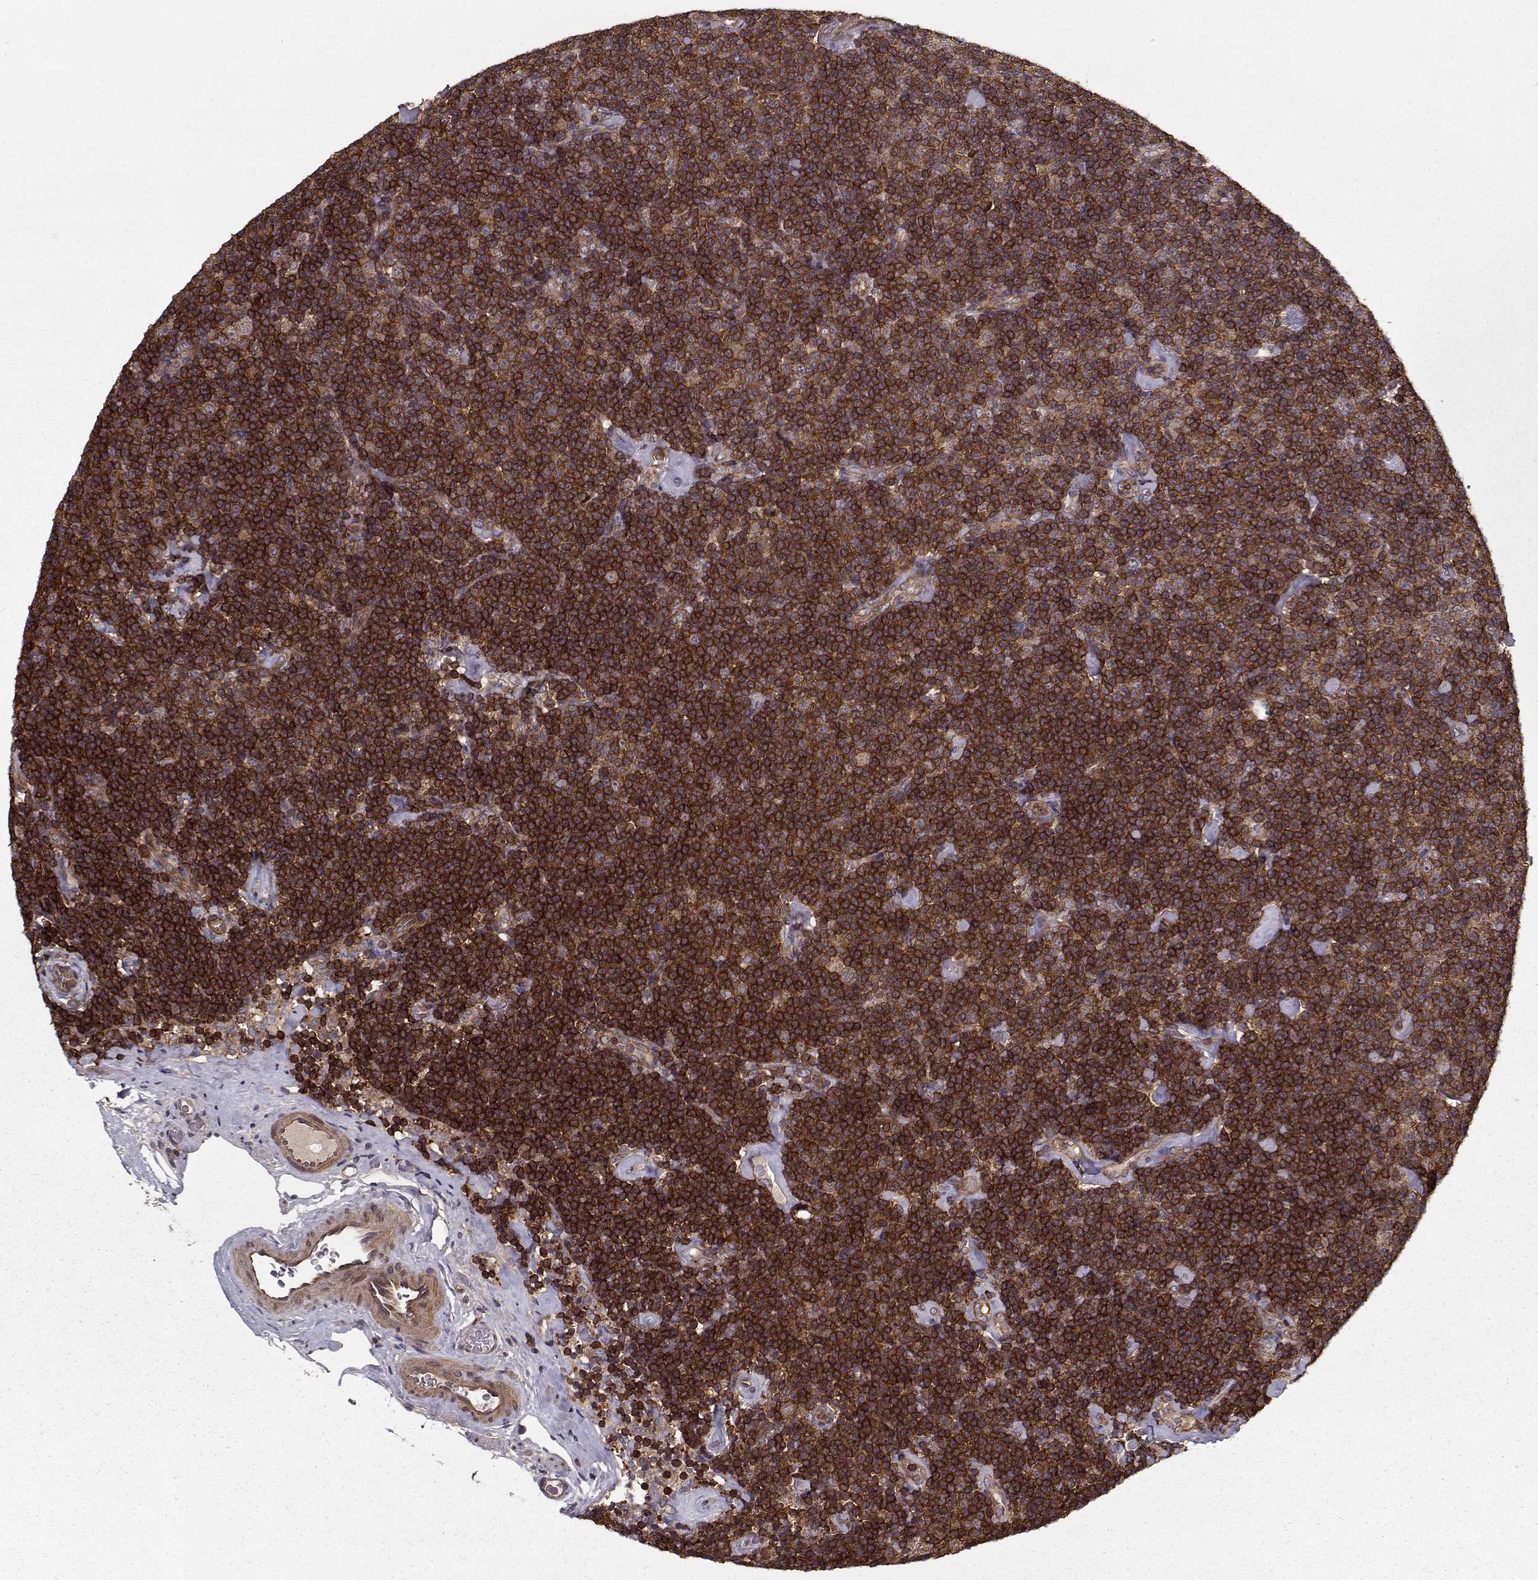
{"staining": {"intensity": "strong", "quantity": ">75%", "location": "cytoplasmic/membranous"}, "tissue": "lymphoma", "cell_type": "Tumor cells", "image_type": "cancer", "snomed": [{"axis": "morphology", "description": "Malignant lymphoma, non-Hodgkin's type, Low grade"}, {"axis": "topography", "description": "Lymph node"}], "caption": "A histopathology image of human low-grade malignant lymphoma, non-Hodgkin's type stained for a protein displays strong cytoplasmic/membranous brown staining in tumor cells. The protein is stained brown, and the nuclei are stained in blue (DAB IHC with brightfield microscopy, high magnification).", "gene": "PPP1R12A", "patient": {"sex": "male", "age": 81}}